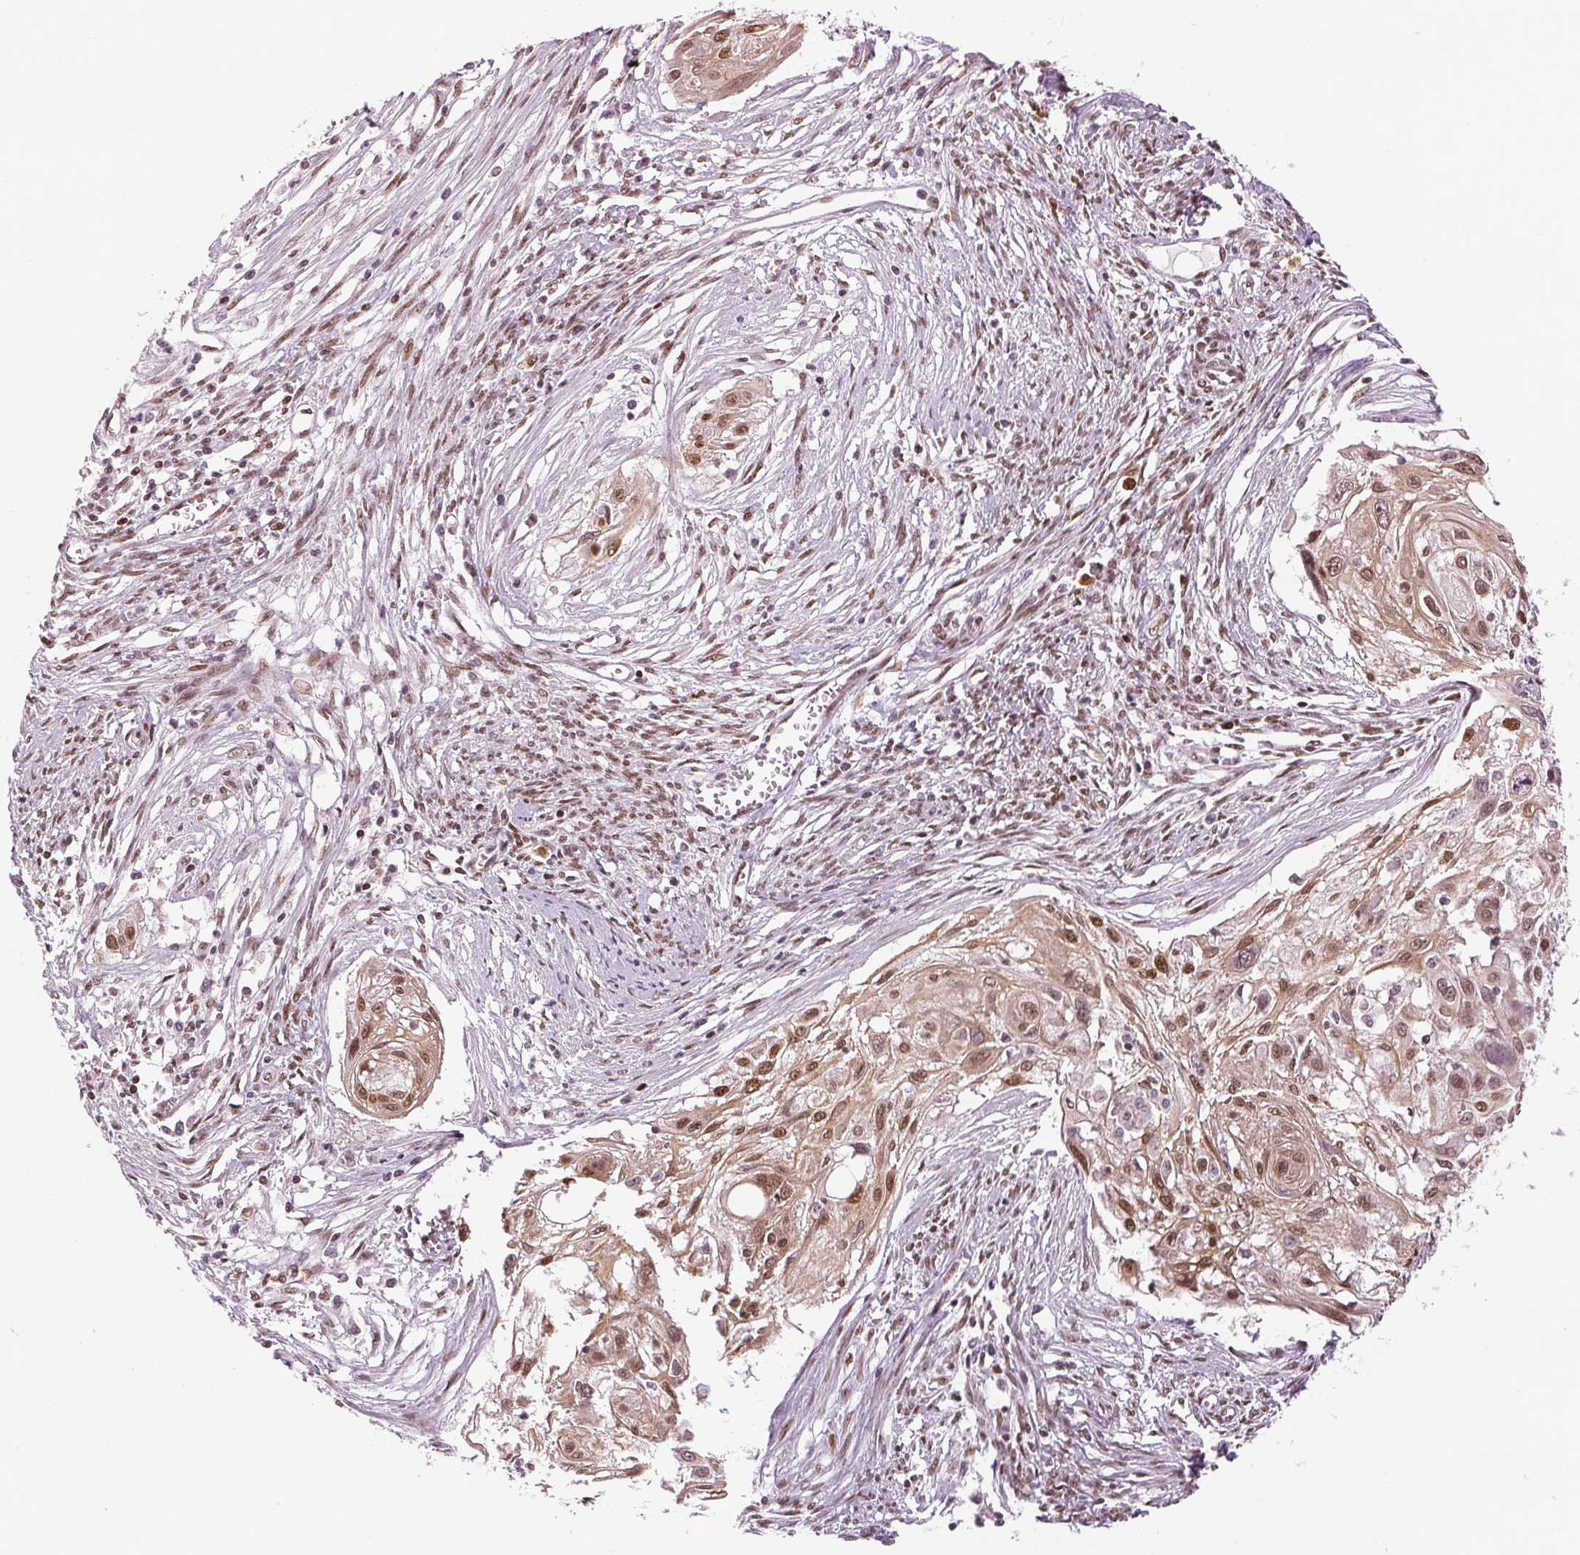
{"staining": {"intensity": "moderate", "quantity": ">75%", "location": "nuclear"}, "tissue": "cervical cancer", "cell_type": "Tumor cells", "image_type": "cancer", "snomed": [{"axis": "morphology", "description": "Squamous cell carcinoma, NOS"}, {"axis": "topography", "description": "Cervix"}], "caption": "Human cervical squamous cell carcinoma stained with a protein marker displays moderate staining in tumor cells.", "gene": "XPC", "patient": {"sex": "female", "age": 38}}